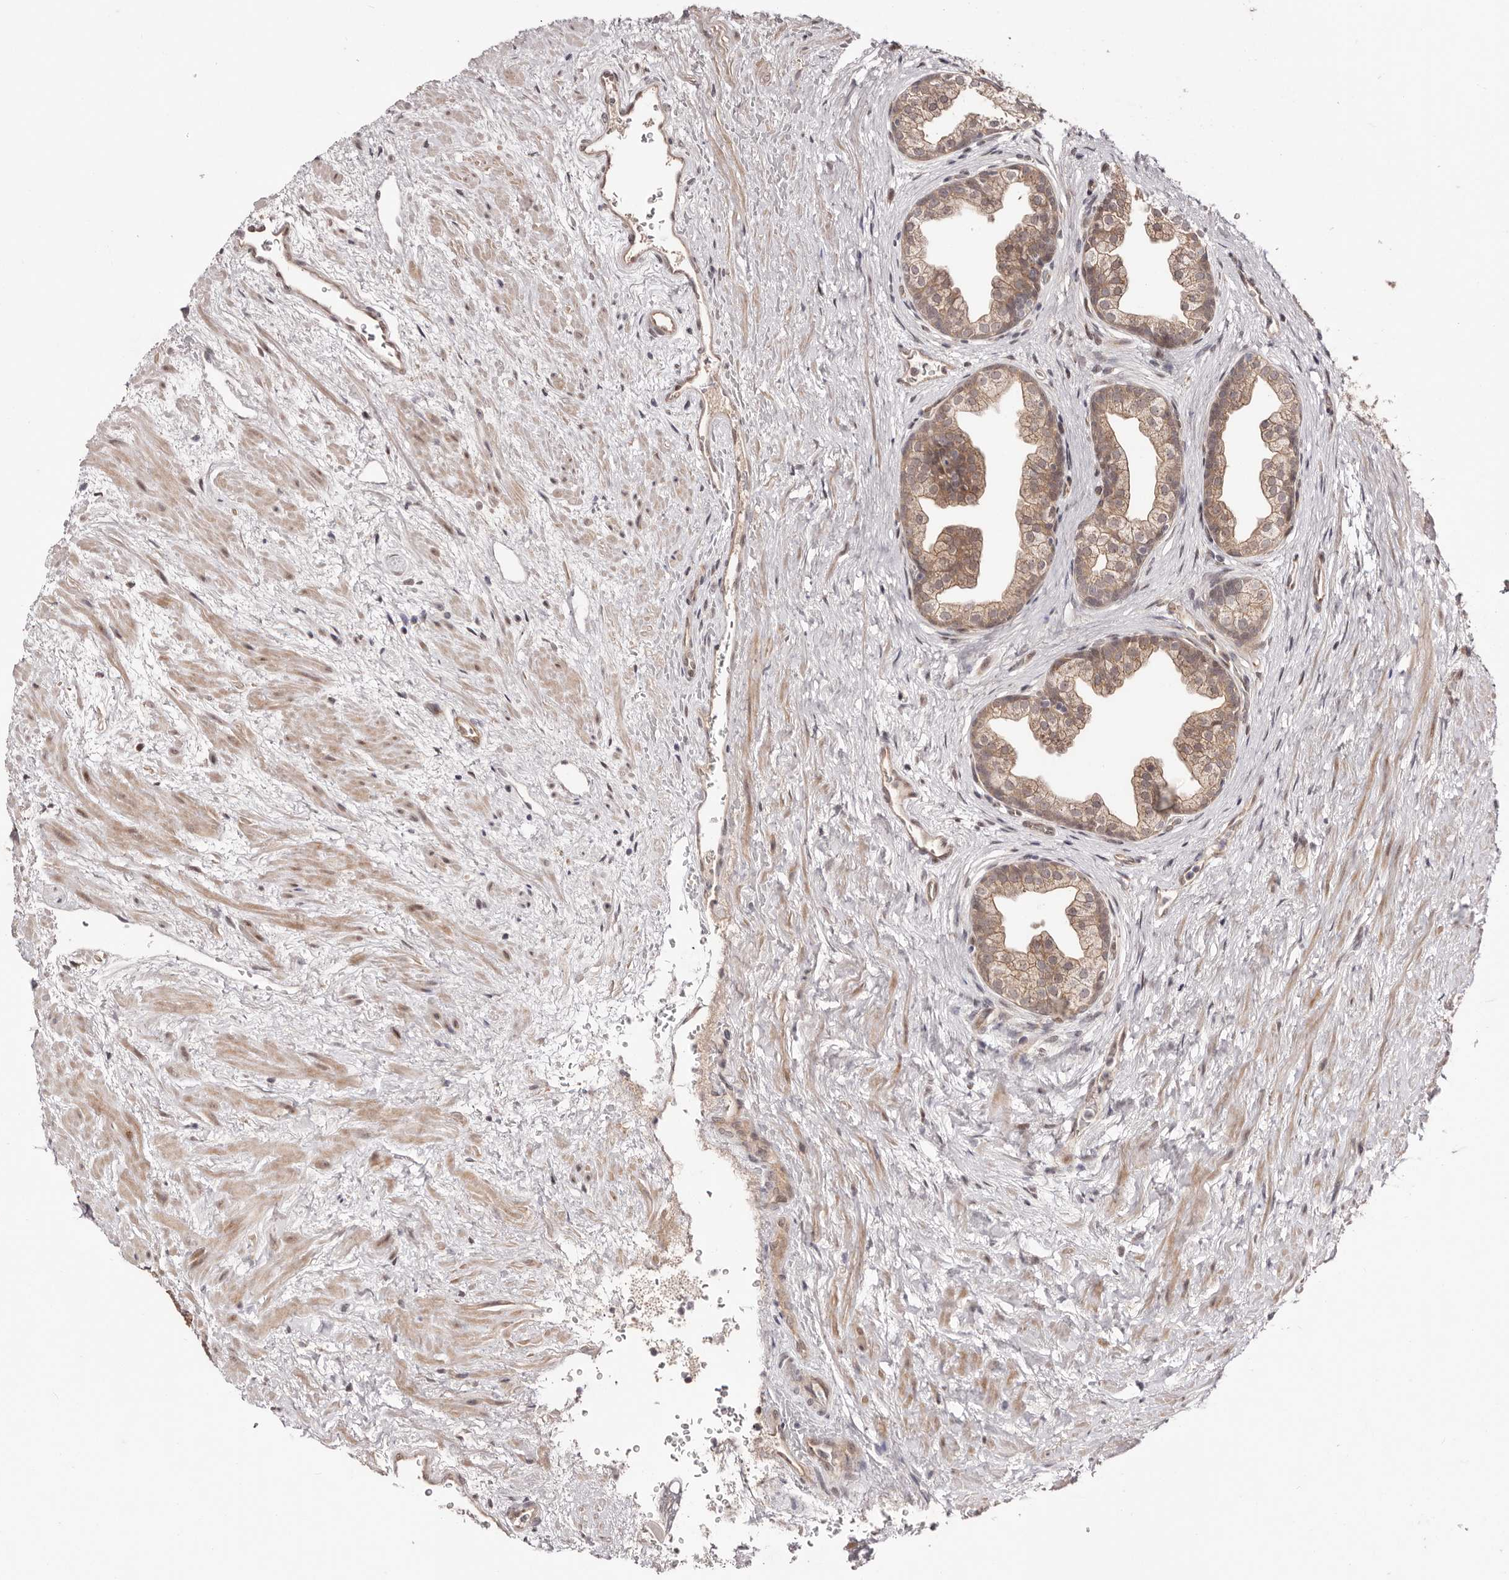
{"staining": {"intensity": "moderate", "quantity": ">75%", "location": "cytoplasmic/membranous"}, "tissue": "prostate", "cell_type": "Glandular cells", "image_type": "normal", "snomed": [{"axis": "morphology", "description": "Normal tissue, NOS"}, {"axis": "topography", "description": "Prostate"}], "caption": "Immunohistochemical staining of normal prostate demonstrates moderate cytoplasmic/membranous protein expression in approximately >75% of glandular cells.", "gene": "EGR3", "patient": {"sex": "male", "age": 48}}